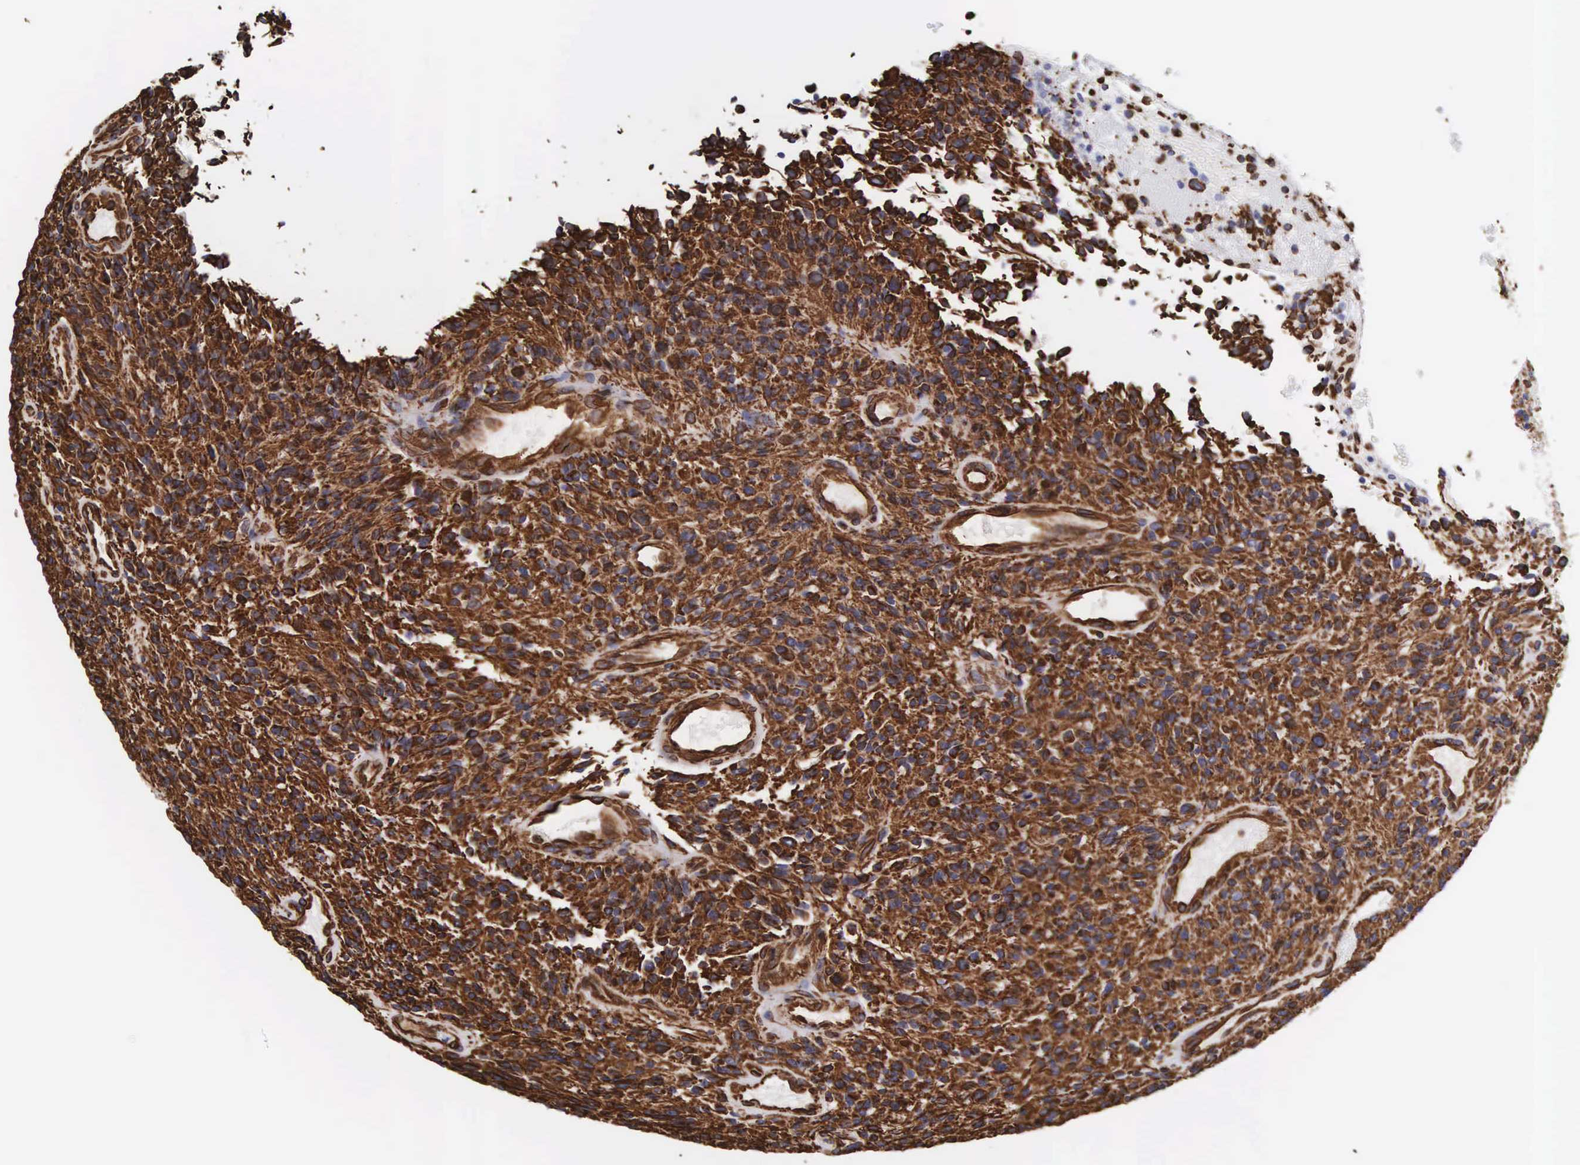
{"staining": {"intensity": "strong", "quantity": ">75%", "location": "cytoplasmic/membranous"}, "tissue": "glioma", "cell_type": "Tumor cells", "image_type": "cancer", "snomed": [{"axis": "morphology", "description": "Glioma, malignant, High grade"}, {"axis": "topography", "description": "Brain"}], "caption": "Strong cytoplasmic/membranous positivity for a protein is appreciated in about >75% of tumor cells of high-grade glioma (malignant) using immunohistochemistry (IHC).", "gene": "VIM", "patient": {"sex": "female", "age": 13}}